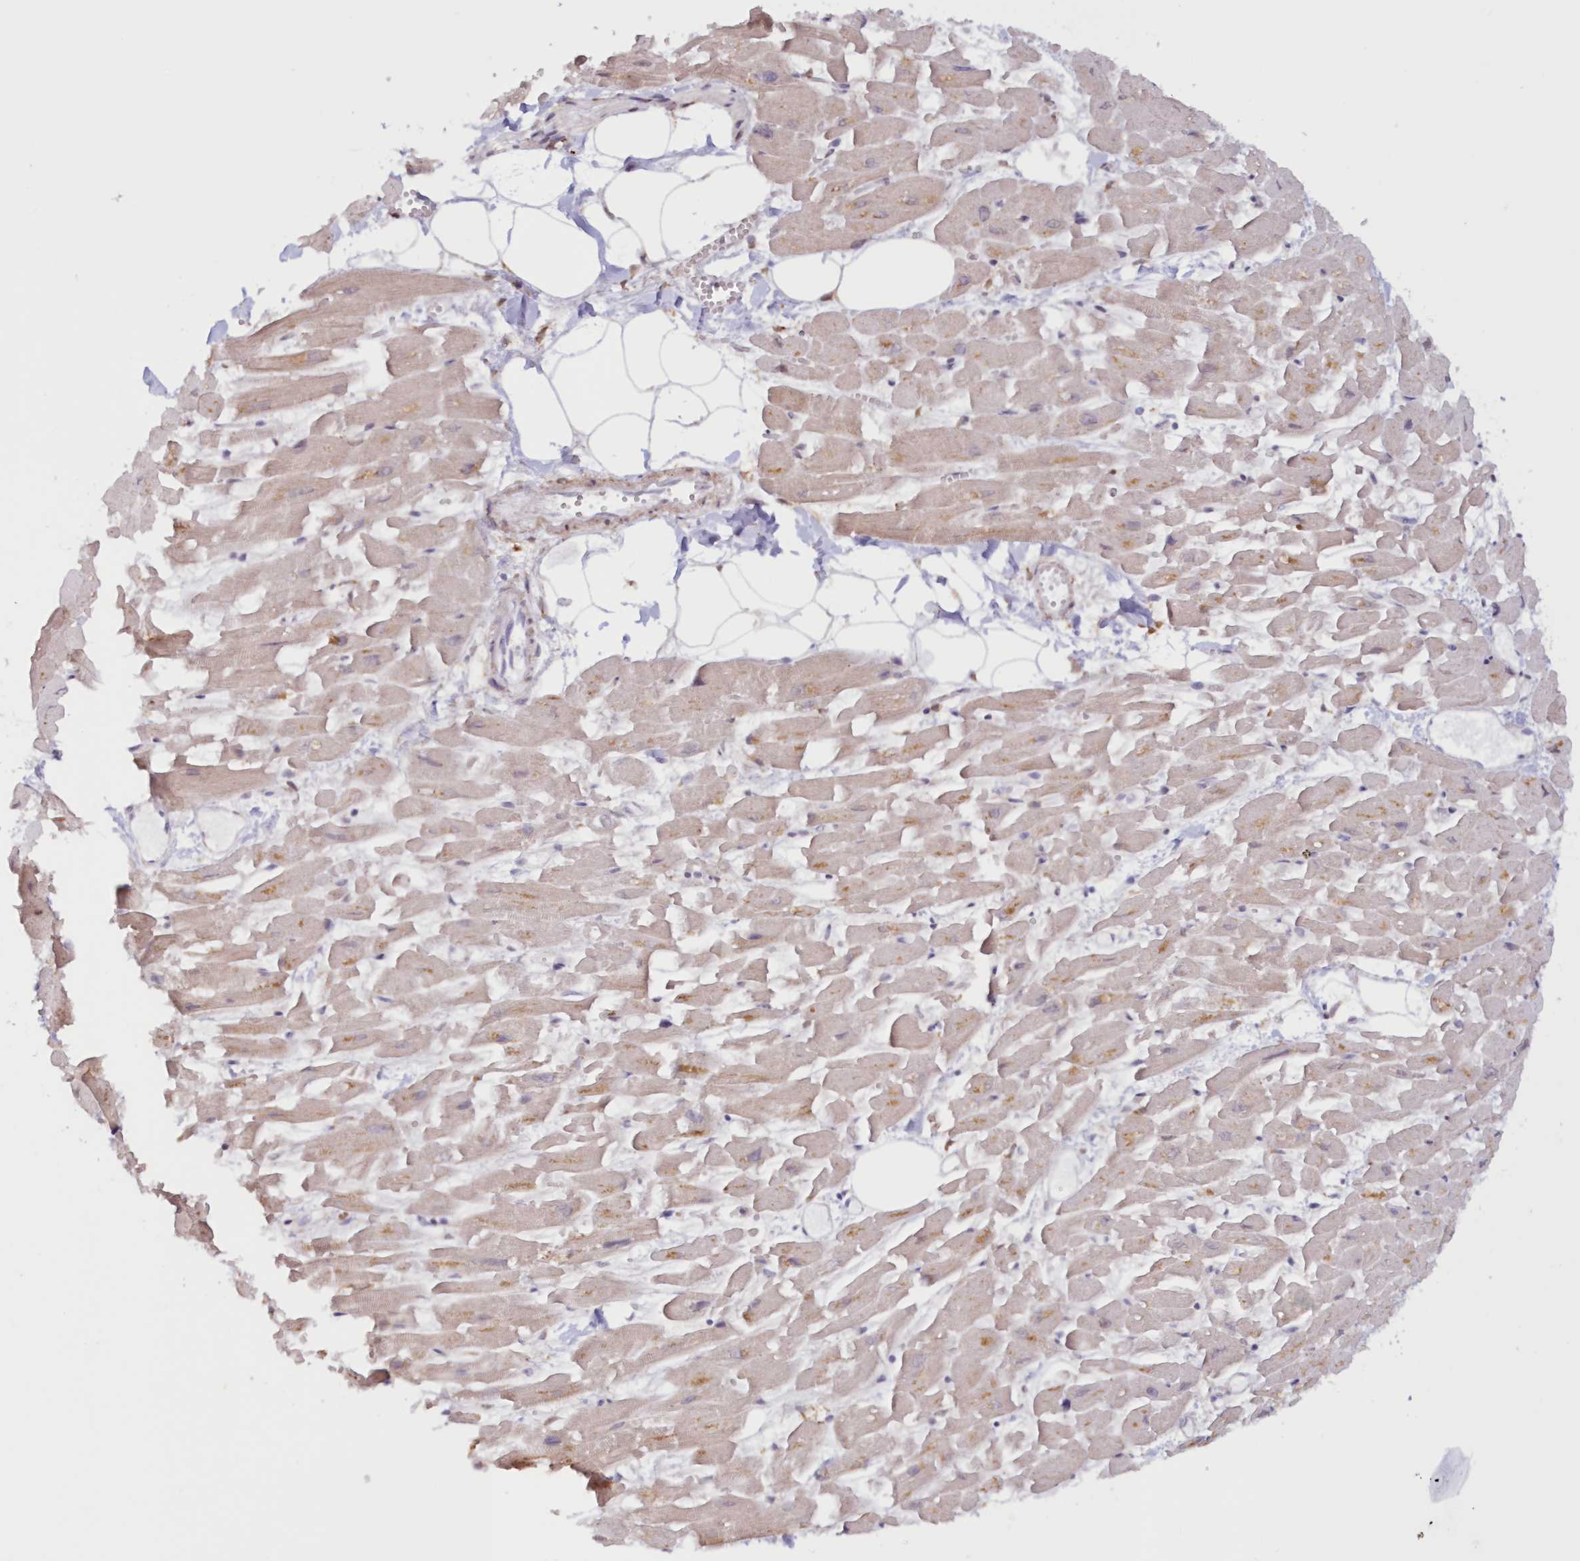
{"staining": {"intensity": "weak", "quantity": "<25%", "location": "cytoplasmic/membranous"}, "tissue": "heart muscle", "cell_type": "Cardiomyocytes", "image_type": "normal", "snomed": [{"axis": "morphology", "description": "Normal tissue, NOS"}, {"axis": "topography", "description": "Heart"}], "caption": "An IHC histopathology image of benign heart muscle is shown. There is no staining in cardiomyocytes of heart muscle. (Stains: DAB immunohistochemistry with hematoxylin counter stain, Microscopy: brightfield microscopy at high magnification).", "gene": "POLR2B", "patient": {"sex": "female", "age": 64}}